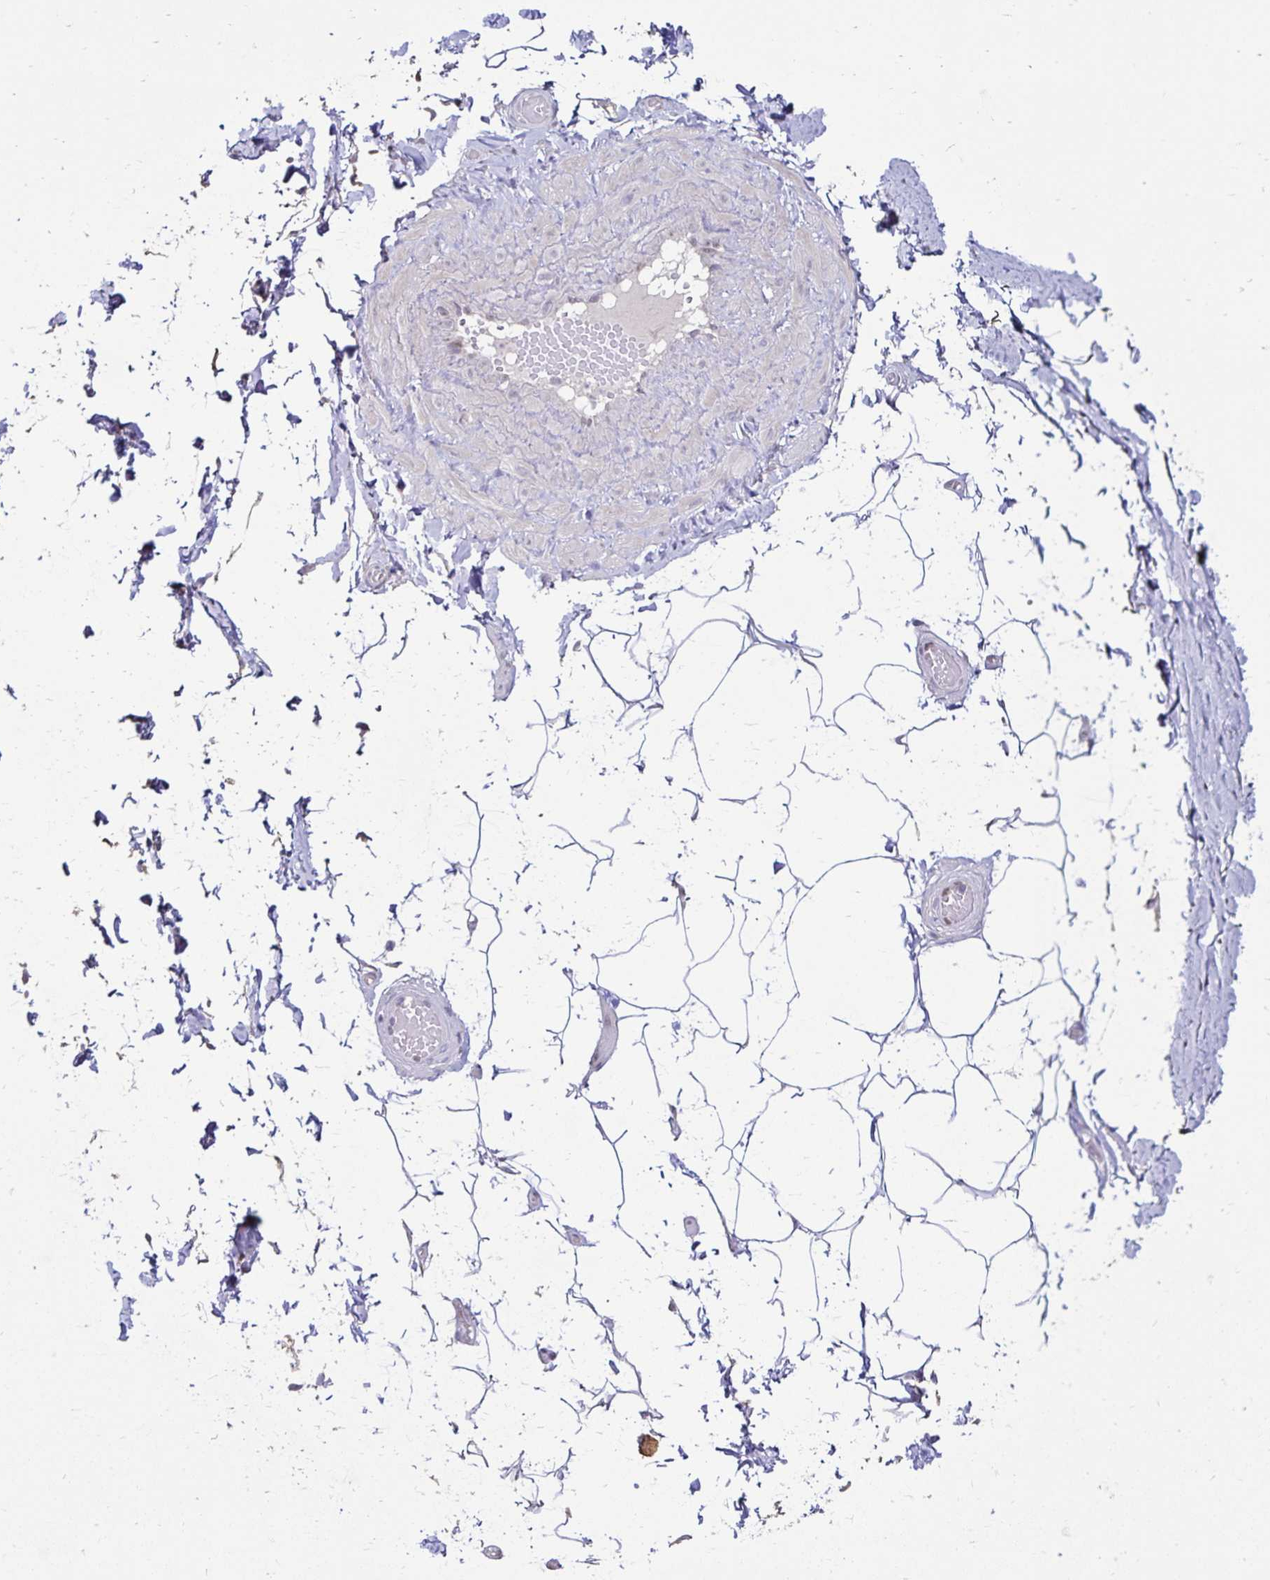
{"staining": {"intensity": "negative", "quantity": "none", "location": "none"}, "tissue": "adipose tissue", "cell_type": "Adipocytes", "image_type": "normal", "snomed": [{"axis": "morphology", "description": "Normal tissue, NOS"}, {"axis": "topography", "description": "Soft tissue"}, {"axis": "topography", "description": "Adipose tissue"}, {"axis": "topography", "description": "Vascular tissue"}, {"axis": "topography", "description": "Peripheral nerve tissue"}], "caption": "DAB immunohistochemical staining of benign human adipose tissue reveals no significant expression in adipocytes. The staining was performed using DAB (3,3'-diaminobenzidine) to visualize the protein expression in brown, while the nuclei were stained in blue with hematoxylin (Magnification: 20x).", "gene": "POLB", "patient": {"sex": "male", "age": 29}}